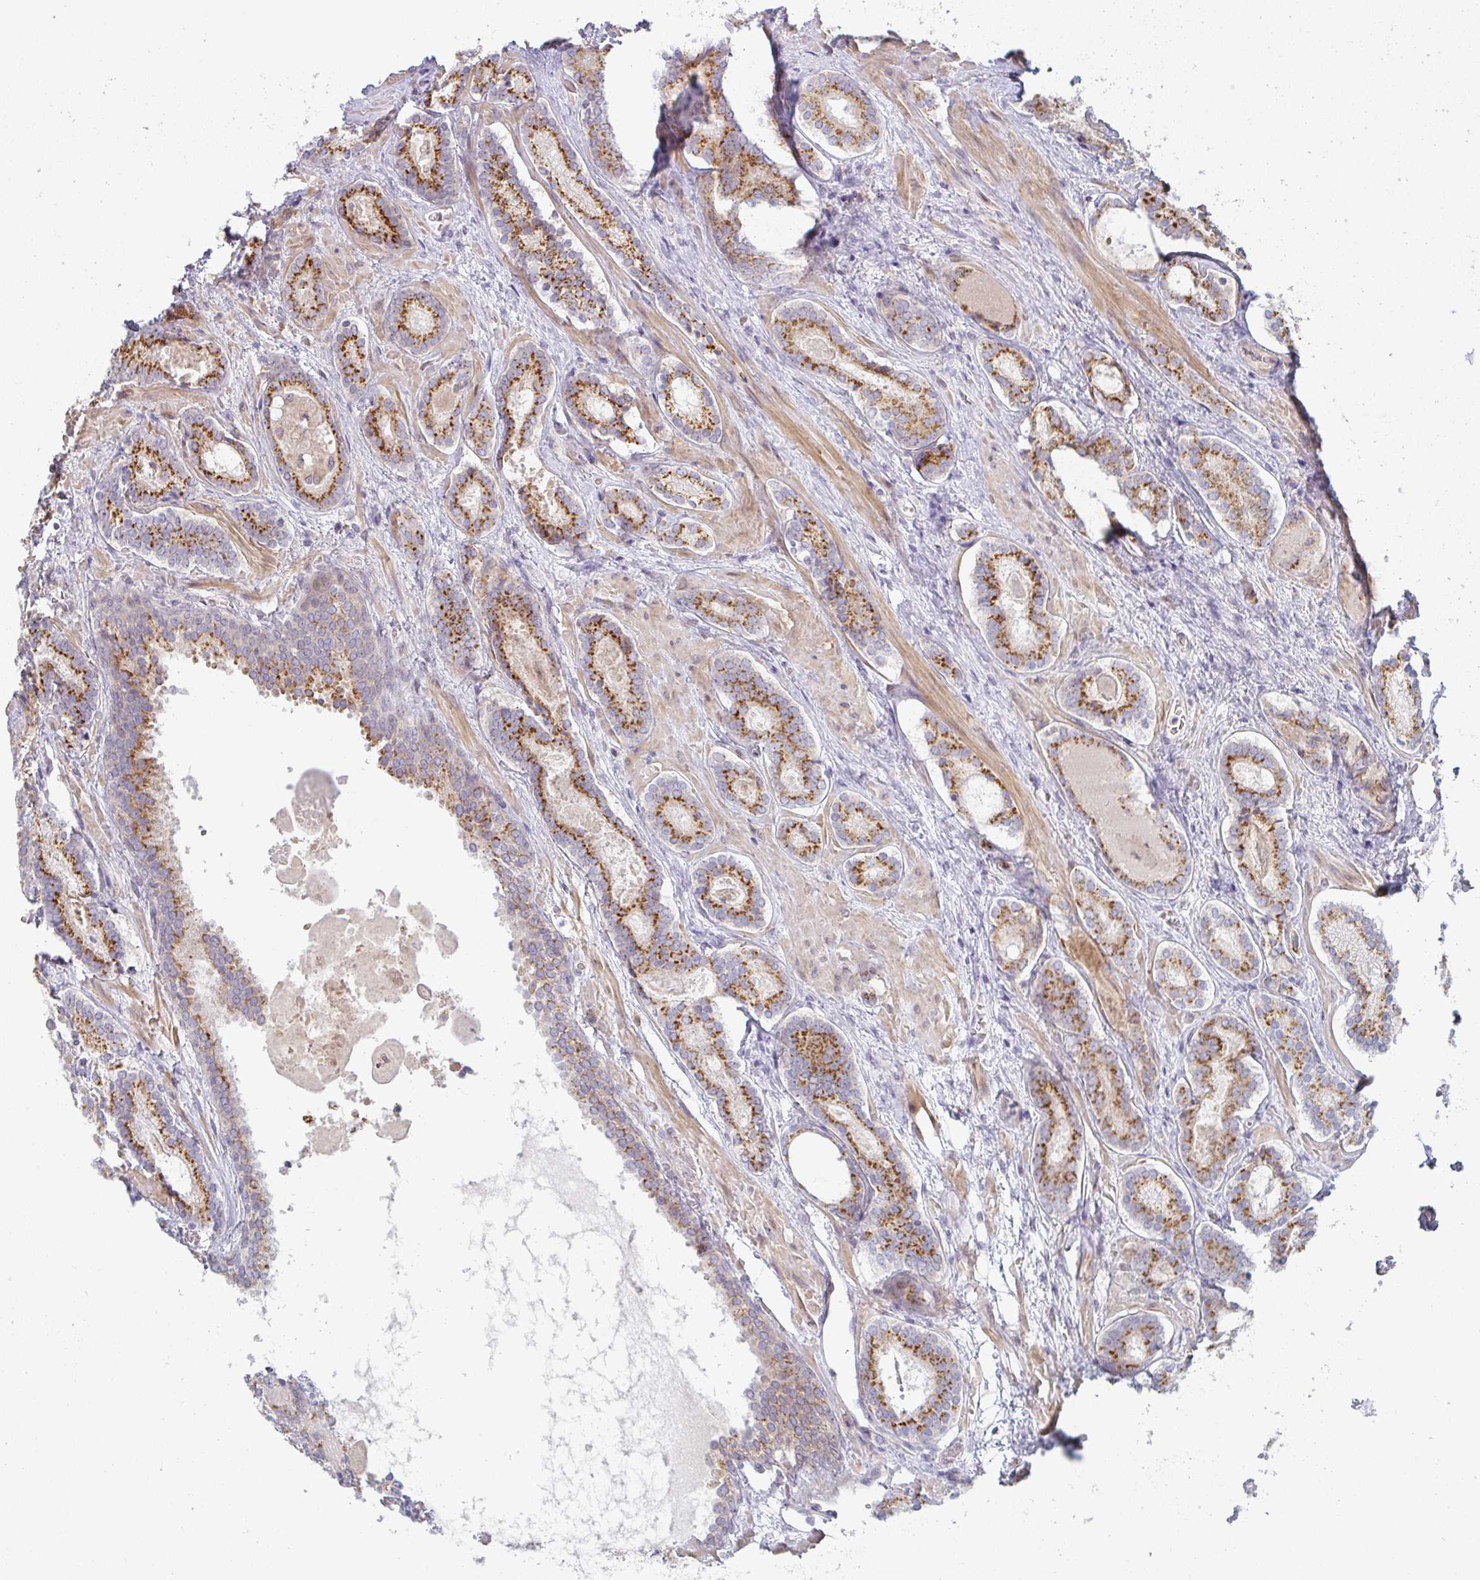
{"staining": {"intensity": "strong", "quantity": "25%-75%", "location": "cytoplasmic/membranous"}, "tissue": "prostate cancer", "cell_type": "Tumor cells", "image_type": "cancer", "snomed": [{"axis": "morphology", "description": "Adenocarcinoma, Low grade"}, {"axis": "topography", "description": "Prostate"}], "caption": "Prostate low-grade adenocarcinoma stained for a protein (brown) demonstrates strong cytoplasmic/membranous positive staining in about 25%-75% of tumor cells.", "gene": "MOB1A", "patient": {"sex": "male", "age": 62}}